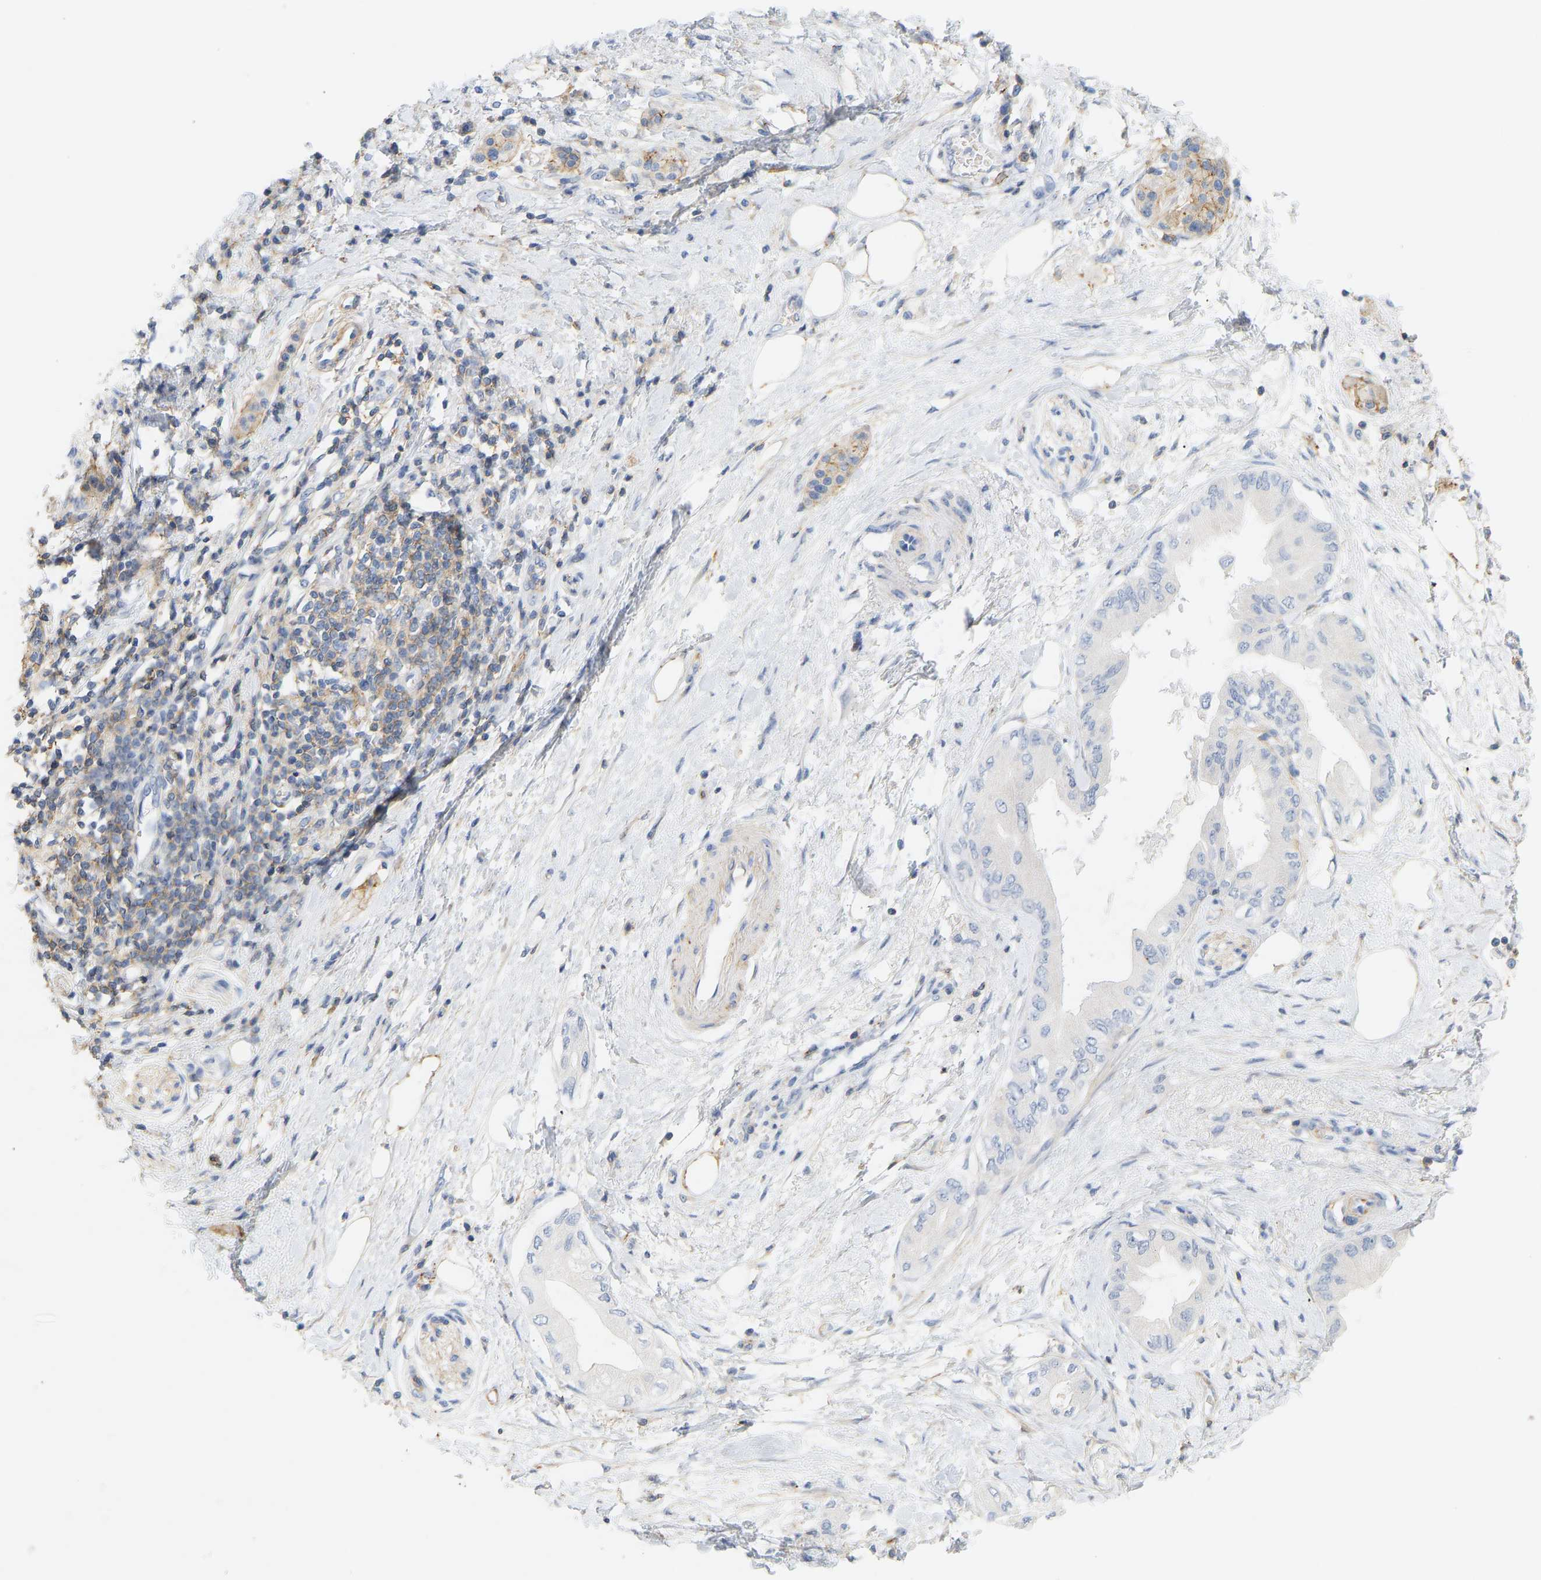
{"staining": {"intensity": "negative", "quantity": "none", "location": "none"}, "tissue": "pancreatic cancer", "cell_type": "Tumor cells", "image_type": "cancer", "snomed": [{"axis": "morphology", "description": "Normal tissue, NOS"}, {"axis": "morphology", "description": "Adenocarcinoma, NOS"}, {"axis": "topography", "description": "Pancreas"}, {"axis": "topography", "description": "Duodenum"}], "caption": "The immunohistochemistry (IHC) image has no significant expression in tumor cells of pancreatic adenocarcinoma tissue.", "gene": "BVES", "patient": {"sex": "female", "age": 60}}